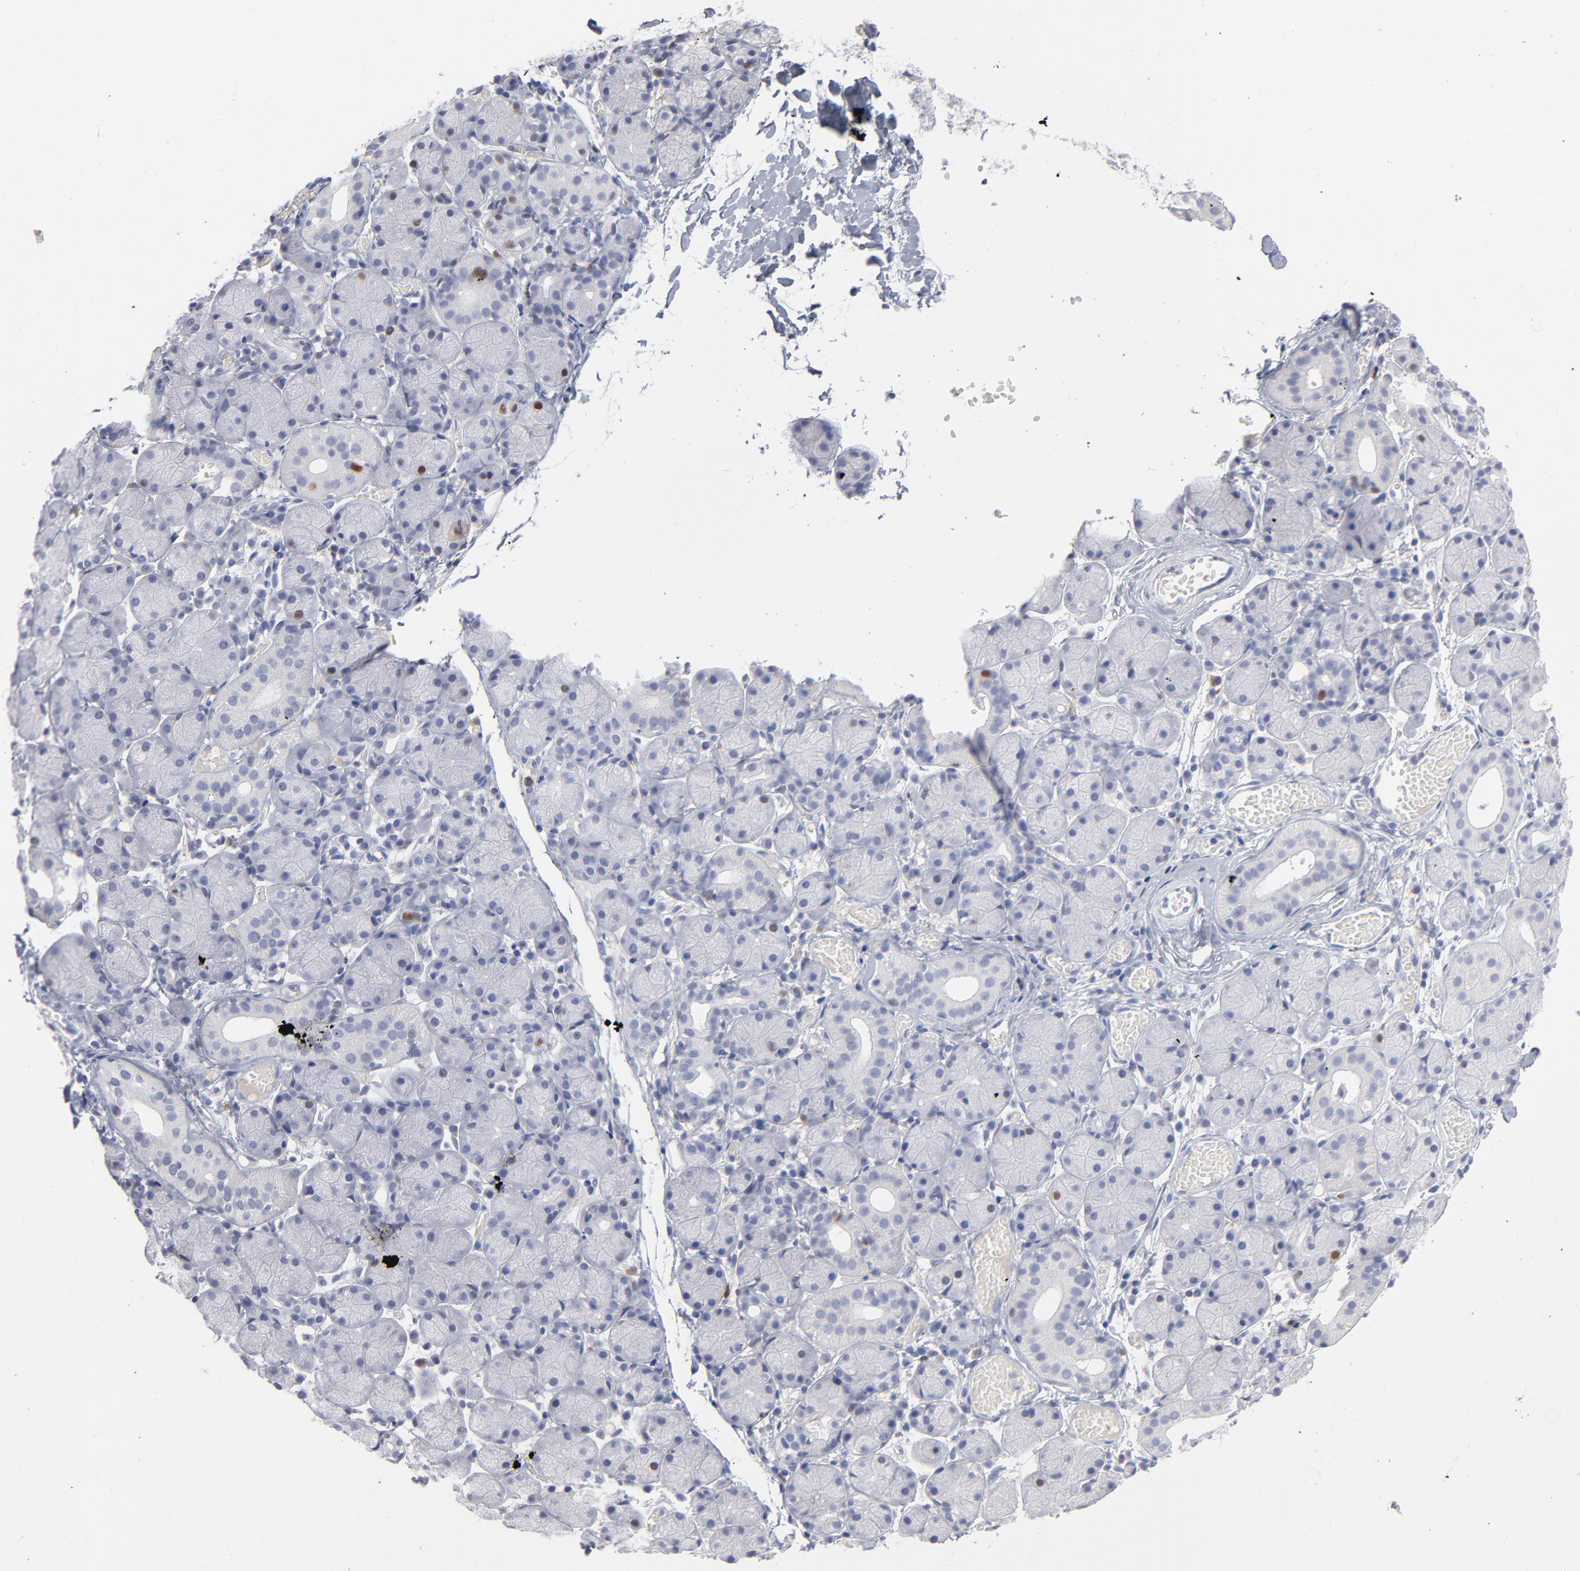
{"staining": {"intensity": "moderate", "quantity": "<25%", "location": "nuclear"}, "tissue": "salivary gland", "cell_type": "Glandular cells", "image_type": "normal", "snomed": [{"axis": "morphology", "description": "Normal tissue, NOS"}, {"axis": "topography", "description": "Salivary gland"}], "caption": "Immunohistochemistry staining of normal salivary gland, which exhibits low levels of moderate nuclear staining in approximately <25% of glandular cells indicating moderate nuclear protein expression. The staining was performed using DAB (brown) for protein detection and nuclei were counterstained in hematoxylin (blue).", "gene": "MCM7", "patient": {"sex": "female", "age": 24}}